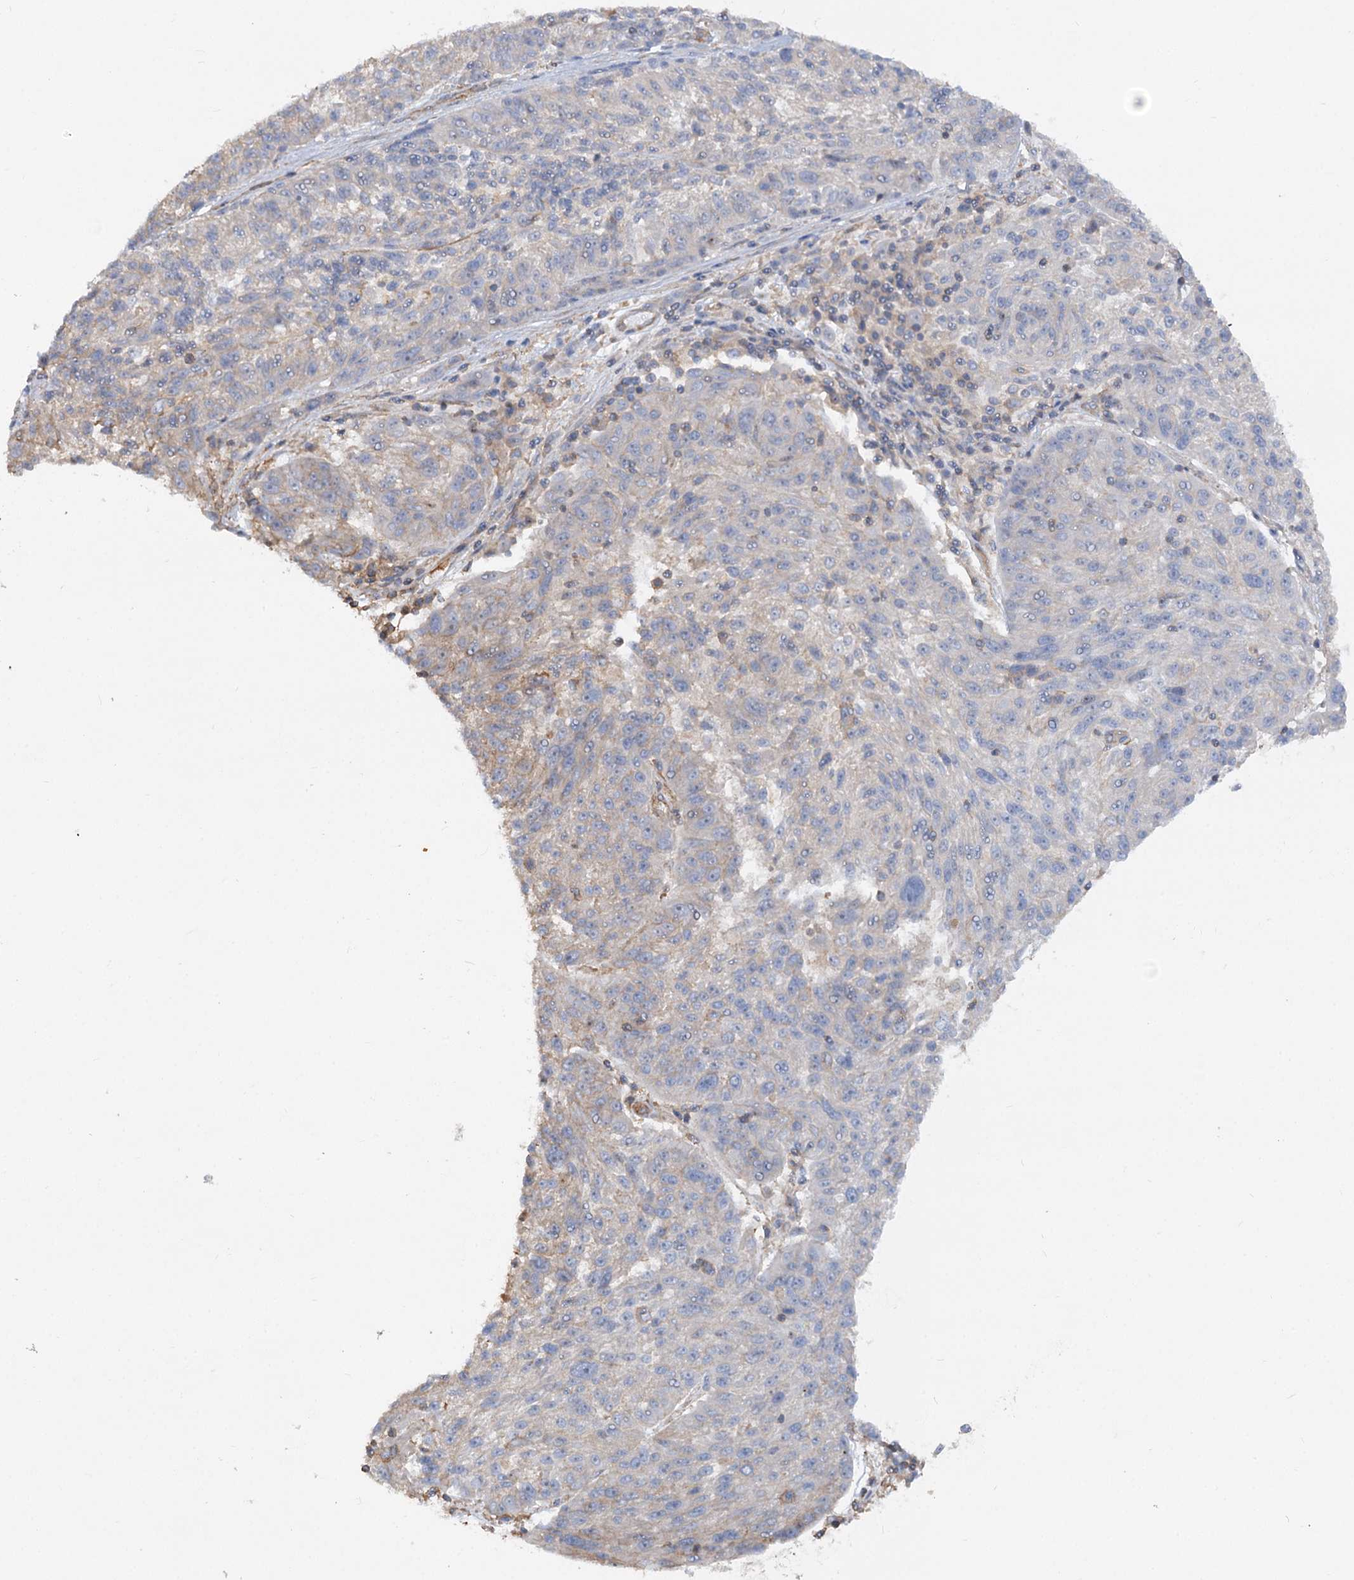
{"staining": {"intensity": "negative", "quantity": "none", "location": "none"}, "tissue": "melanoma", "cell_type": "Tumor cells", "image_type": "cancer", "snomed": [{"axis": "morphology", "description": "Malignant melanoma, NOS"}, {"axis": "topography", "description": "Skin"}], "caption": "Immunohistochemical staining of human malignant melanoma exhibits no significant staining in tumor cells. (DAB immunohistochemistry (IHC) with hematoxylin counter stain).", "gene": "WDR36", "patient": {"sex": "male", "age": 53}}